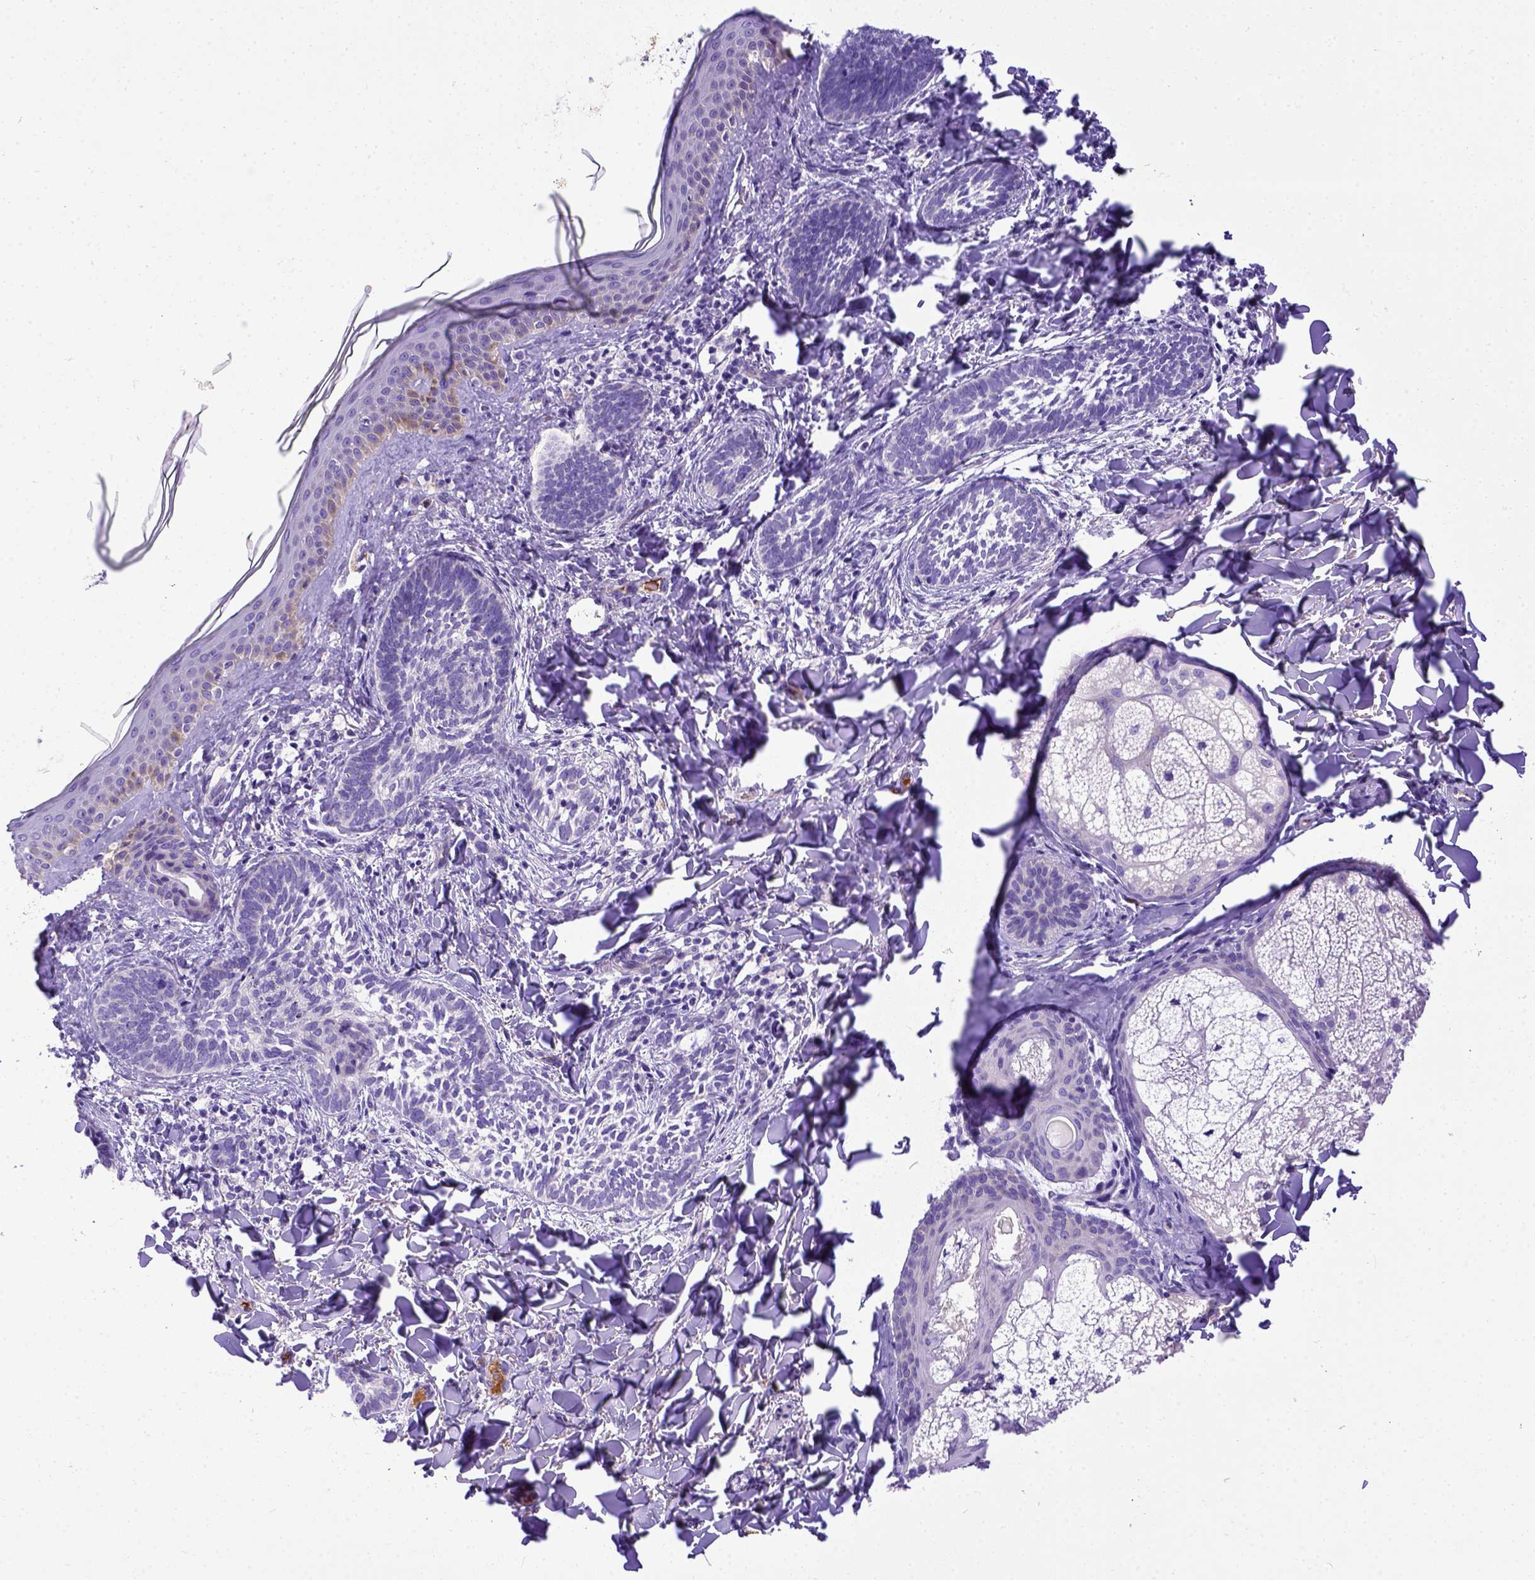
{"staining": {"intensity": "negative", "quantity": "none", "location": "none"}, "tissue": "skin cancer", "cell_type": "Tumor cells", "image_type": "cancer", "snomed": [{"axis": "morphology", "description": "Normal tissue, NOS"}, {"axis": "morphology", "description": "Basal cell carcinoma"}, {"axis": "topography", "description": "Skin"}], "caption": "Immunohistochemical staining of human skin cancer (basal cell carcinoma) shows no significant positivity in tumor cells.", "gene": "CFAP300", "patient": {"sex": "male", "age": 46}}